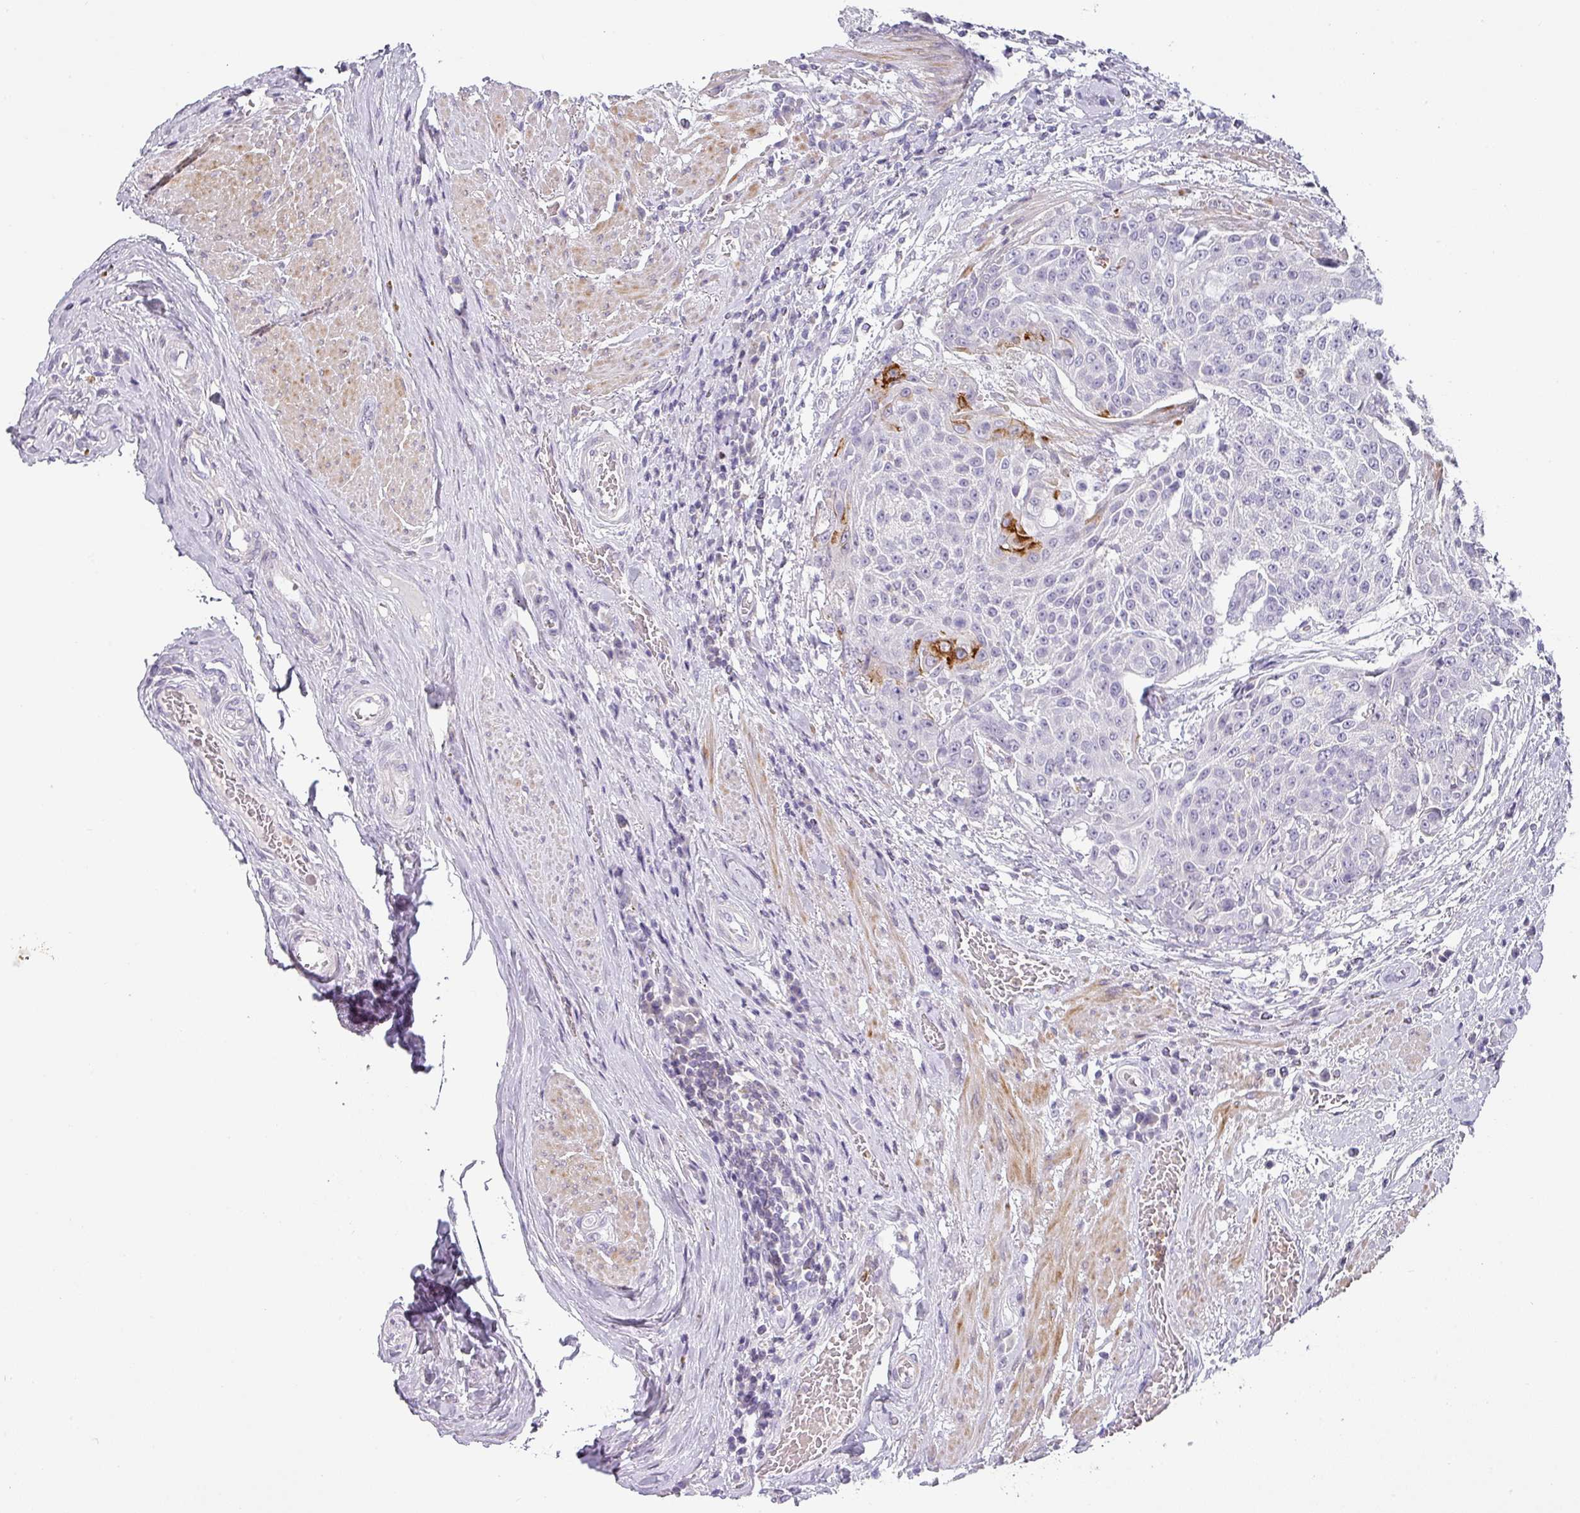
{"staining": {"intensity": "strong", "quantity": "<25%", "location": "cytoplasmic/membranous"}, "tissue": "urothelial cancer", "cell_type": "Tumor cells", "image_type": "cancer", "snomed": [{"axis": "morphology", "description": "Urothelial carcinoma, High grade"}, {"axis": "topography", "description": "Urinary bladder"}], "caption": "Tumor cells exhibit medium levels of strong cytoplasmic/membranous positivity in about <25% of cells in human urothelial cancer.", "gene": "BTLA", "patient": {"sex": "female", "age": 63}}